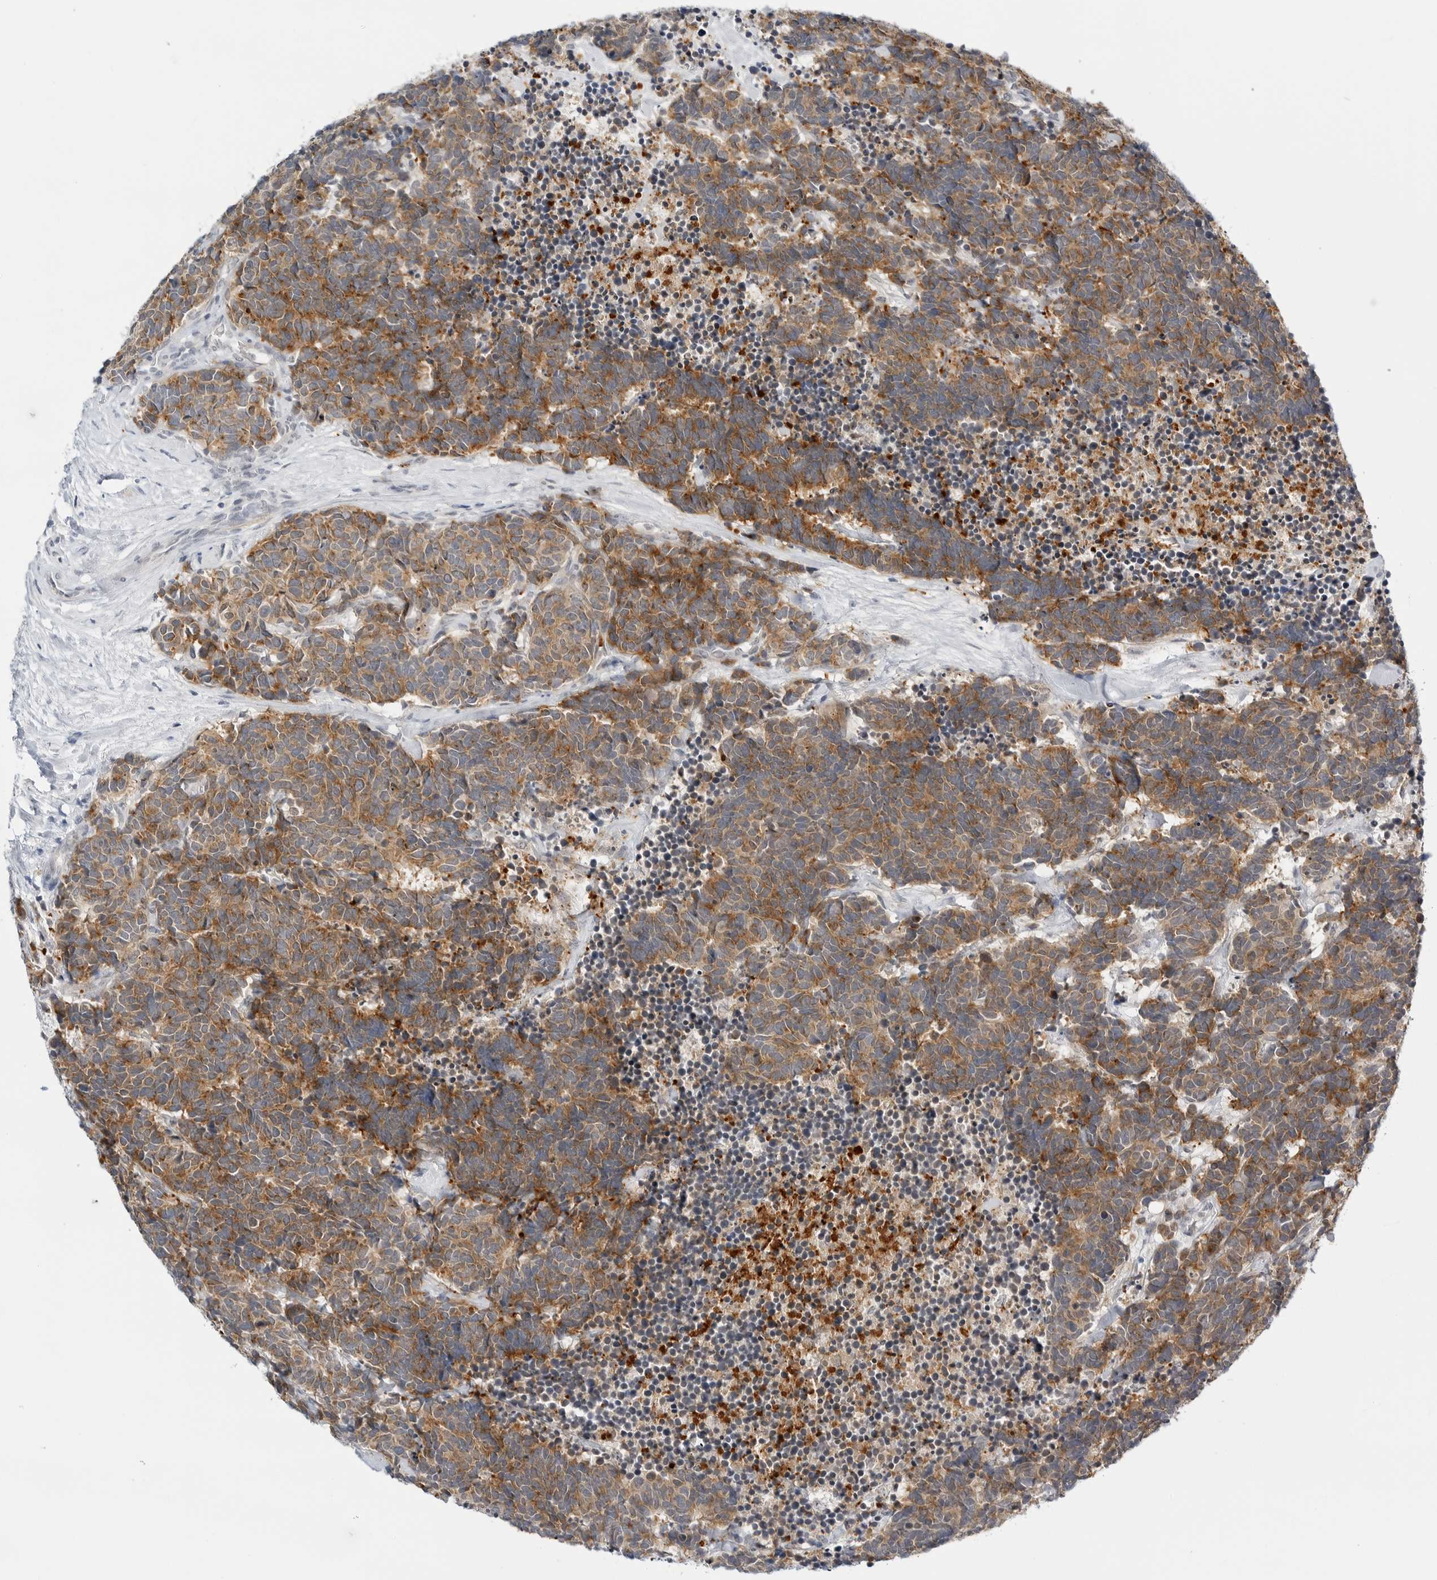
{"staining": {"intensity": "moderate", "quantity": ">75%", "location": "cytoplasmic/membranous"}, "tissue": "carcinoid", "cell_type": "Tumor cells", "image_type": "cancer", "snomed": [{"axis": "morphology", "description": "Carcinoma, NOS"}, {"axis": "morphology", "description": "Carcinoid, malignant, NOS"}, {"axis": "topography", "description": "Urinary bladder"}], "caption": "Immunohistochemistry (IHC) (DAB (3,3'-diaminobenzidine)) staining of human carcinoid demonstrates moderate cytoplasmic/membranous protein expression in about >75% of tumor cells. The protein of interest is shown in brown color, while the nuclei are stained blue.", "gene": "MAP2K5", "patient": {"sex": "male", "age": 57}}